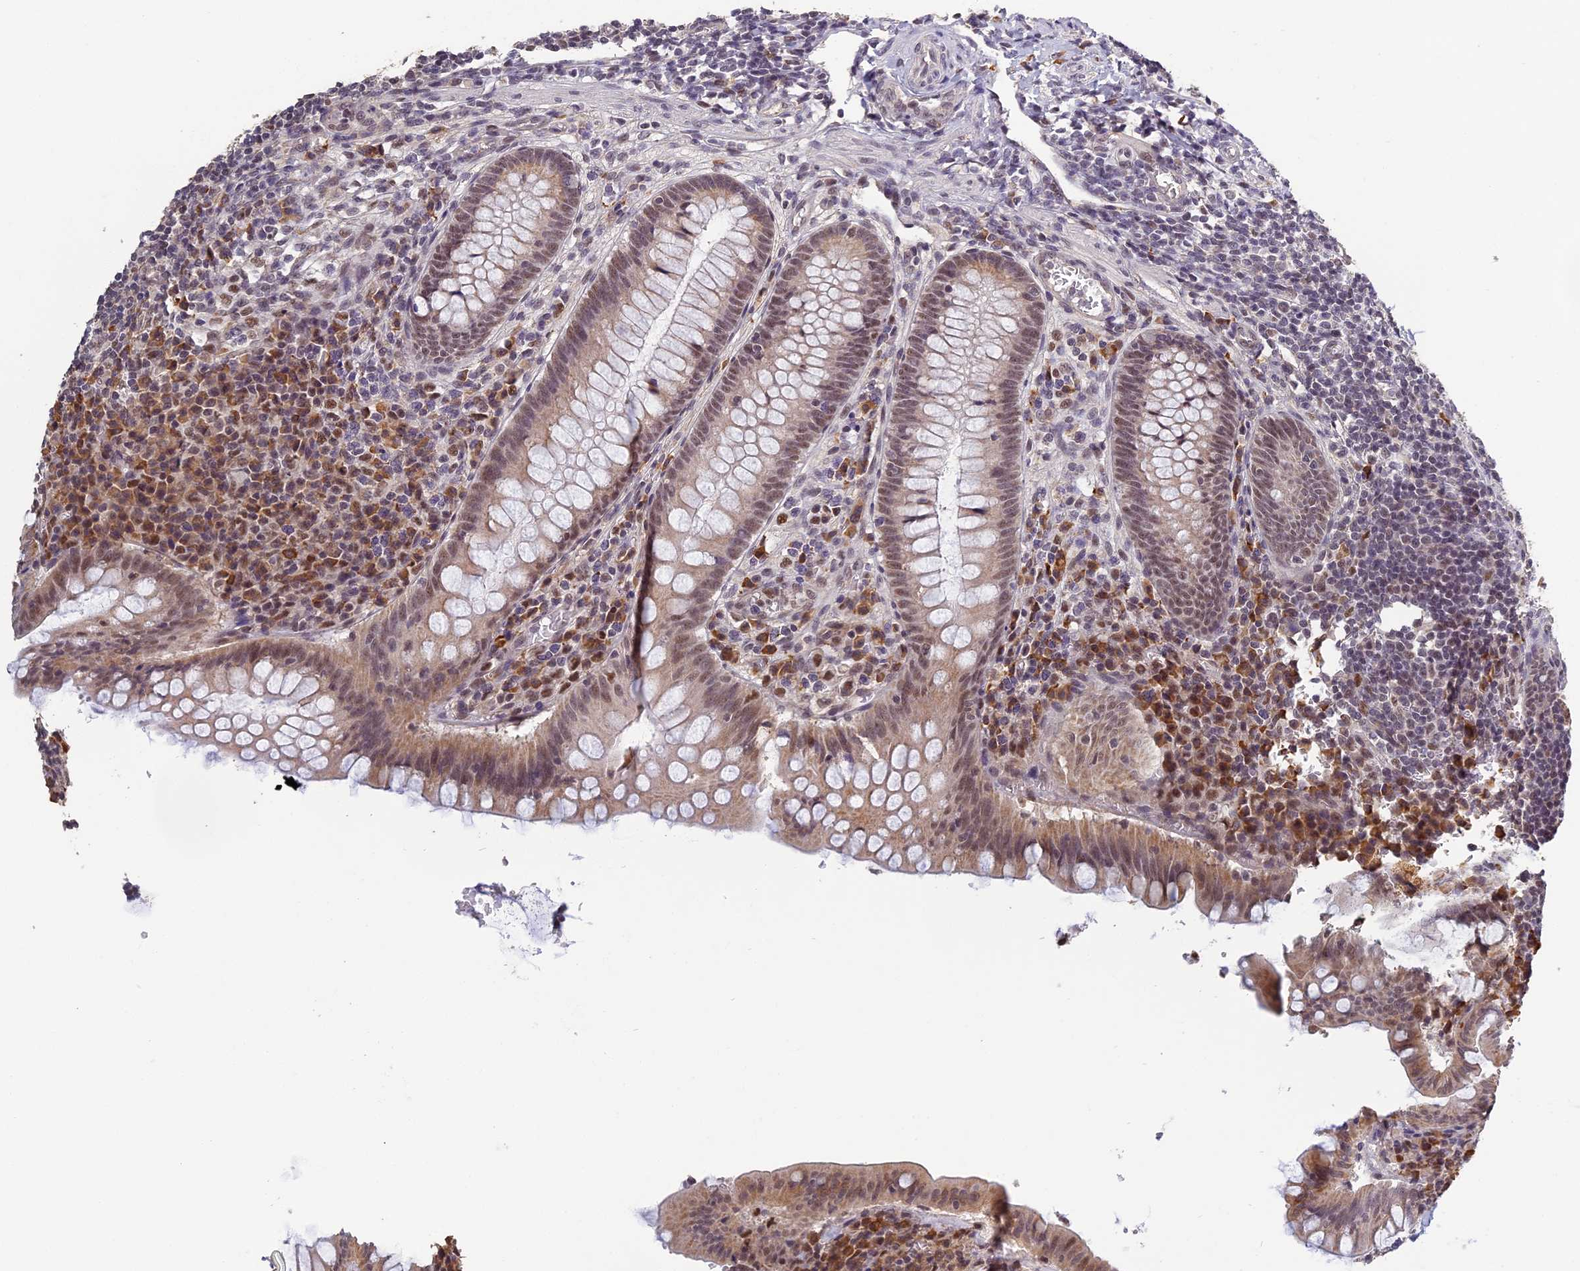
{"staining": {"intensity": "weak", "quantity": "25%-75%", "location": "cytoplasmic/membranous,nuclear"}, "tissue": "appendix", "cell_type": "Glandular cells", "image_type": "normal", "snomed": [{"axis": "morphology", "description": "Normal tissue, NOS"}, {"axis": "topography", "description": "Appendix"}], "caption": "The histopathology image exhibits staining of benign appendix, revealing weak cytoplasmic/membranous,nuclear protein positivity (brown color) within glandular cells. (brown staining indicates protein expression, while blue staining denotes nuclei).", "gene": "MORF4L1", "patient": {"sex": "female", "age": 33}}